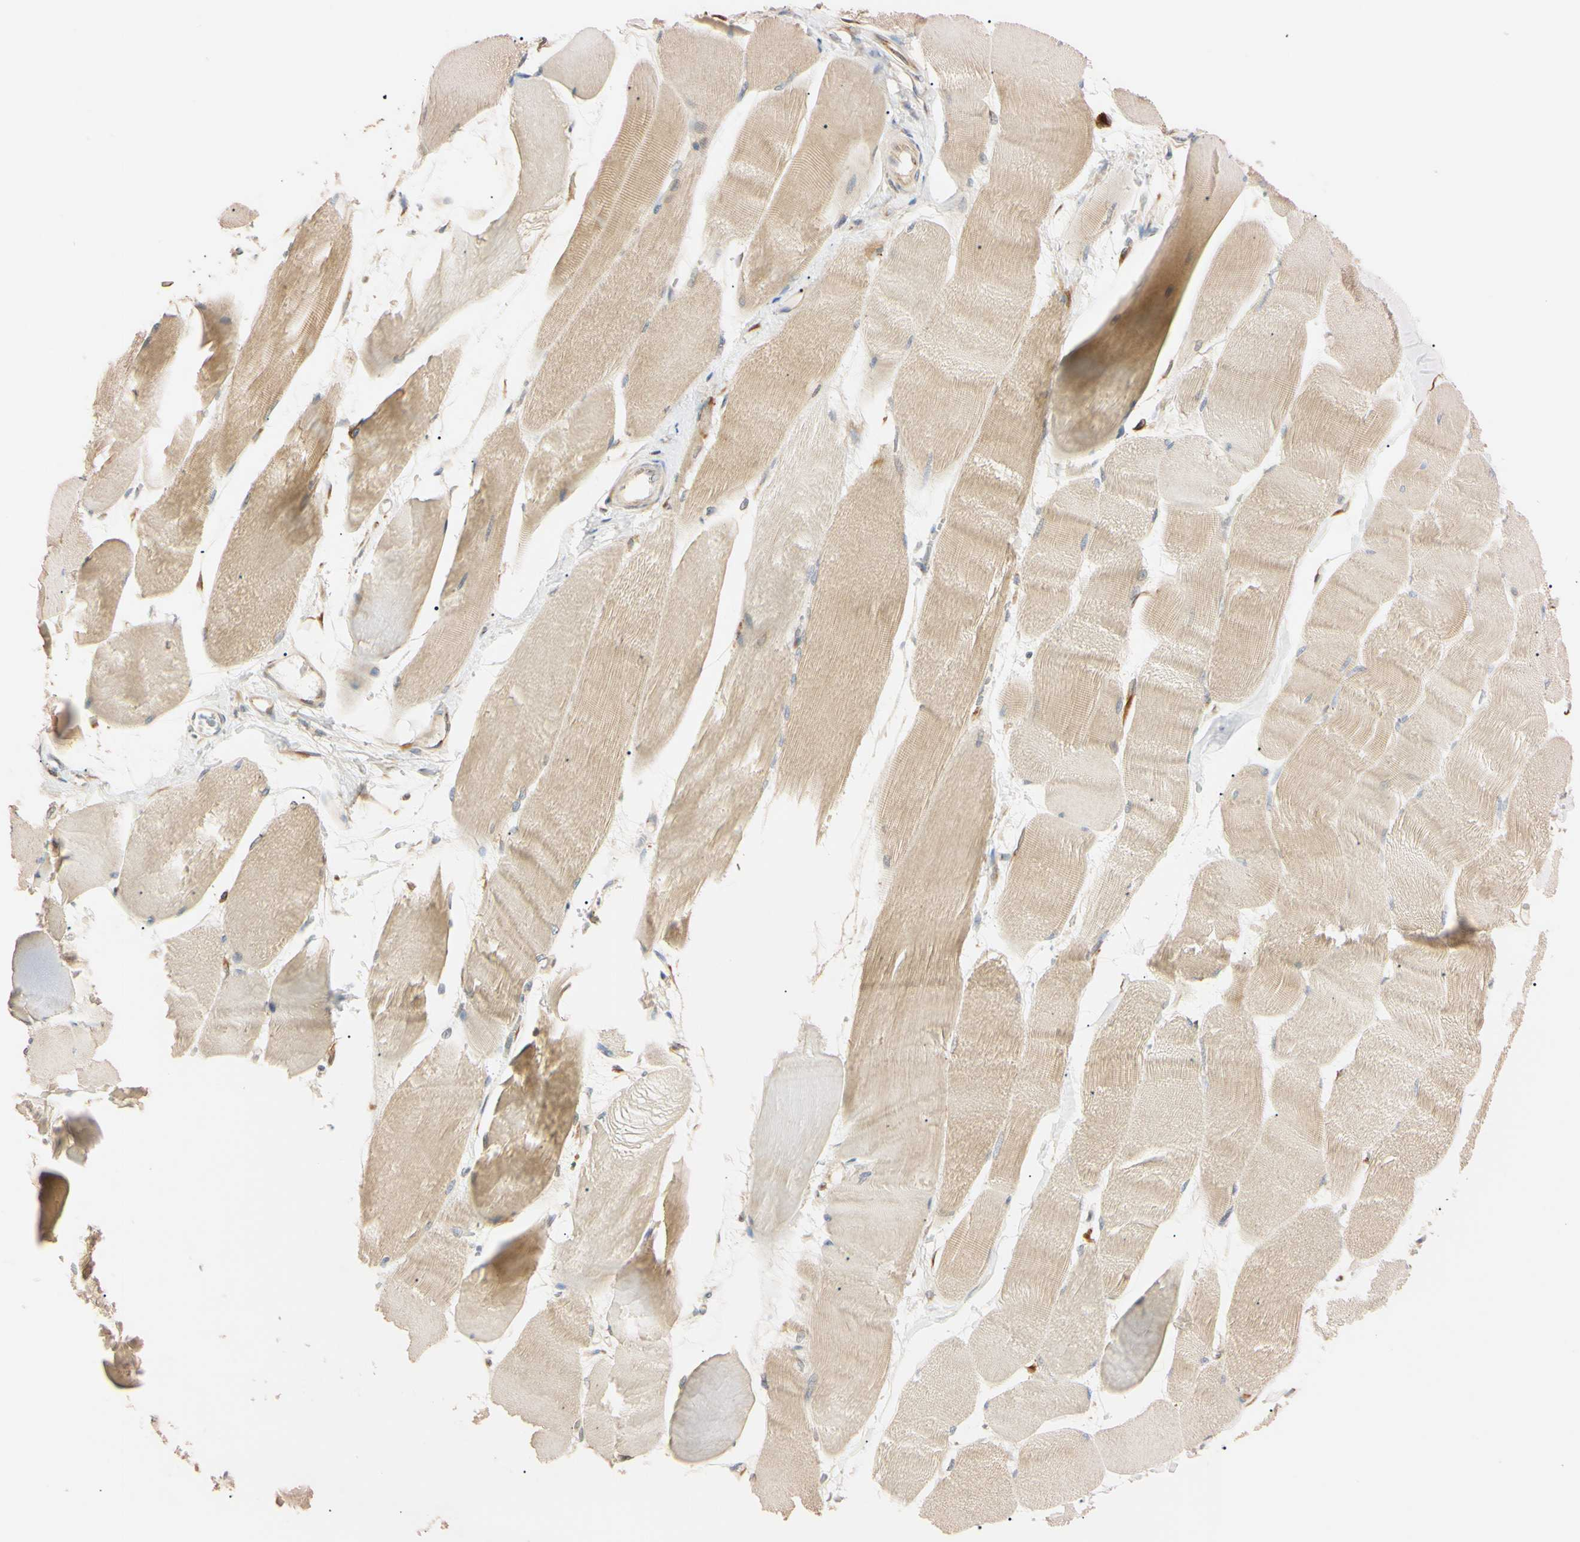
{"staining": {"intensity": "weak", "quantity": ">75%", "location": "cytoplasmic/membranous"}, "tissue": "skeletal muscle", "cell_type": "Myocytes", "image_type": "normal", "snomed": [{"axis": "morphology", "description": "Normal tissue, NOS"}, {"axis": "morphology", "description": "Squamous cell carcinoma, NOS"}, {"axis": "topography", "description": "Skeletal muscle"}], "caption": "IHC photomicrograph of unremarkable skeletal muscle: human skeletal muscle stained using immunohistochemistry reveals low levels of weak protein expression localized specifically in the cytoplasmic/membranous of myocytes, appearing as a cytoplasmic/membranous brown color.", "gene": "IER3IP1", "patient": {"sex": "male", "age": 51}}